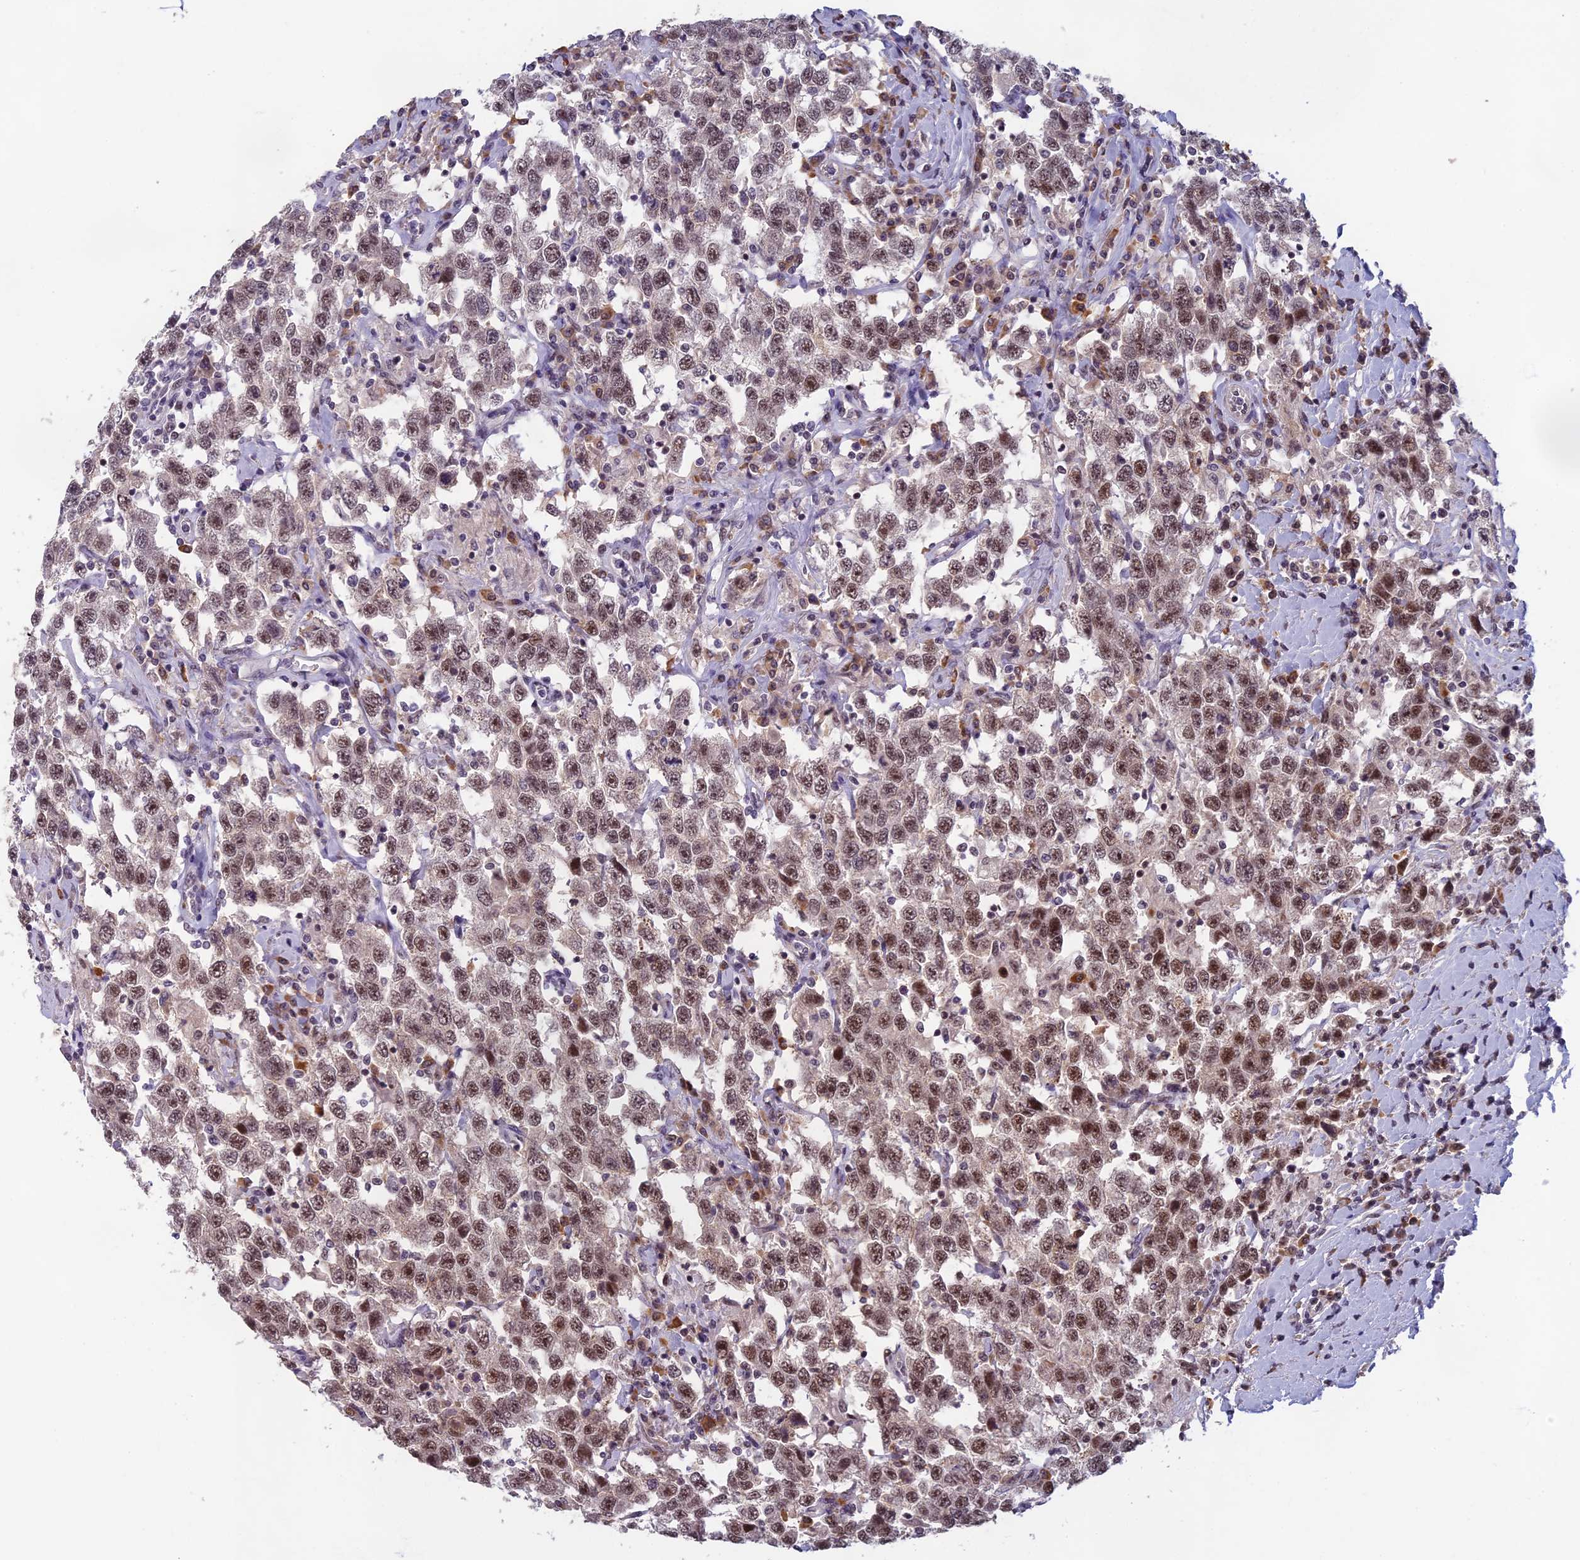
{"staining": {"intensity": "moderate", "quantity": ">75%", "location": "nuclear"}, "tissue": "testis cancer", "cell_type": "Tumor cells", "image_type": "cancer", "snomed": [{"axis": "morphology", "description": "Seminoma, NOS"}, {"axis": "topography", "description": "Testis"}], "caption": "About >75% of tumor cells in human testis cancer (seminoma) show moderate nuclear protein staining as visualized by brown immunohistochemical staining.", "gene": "MORF4L1", "patient": {"sex": "male", "age": 41}}